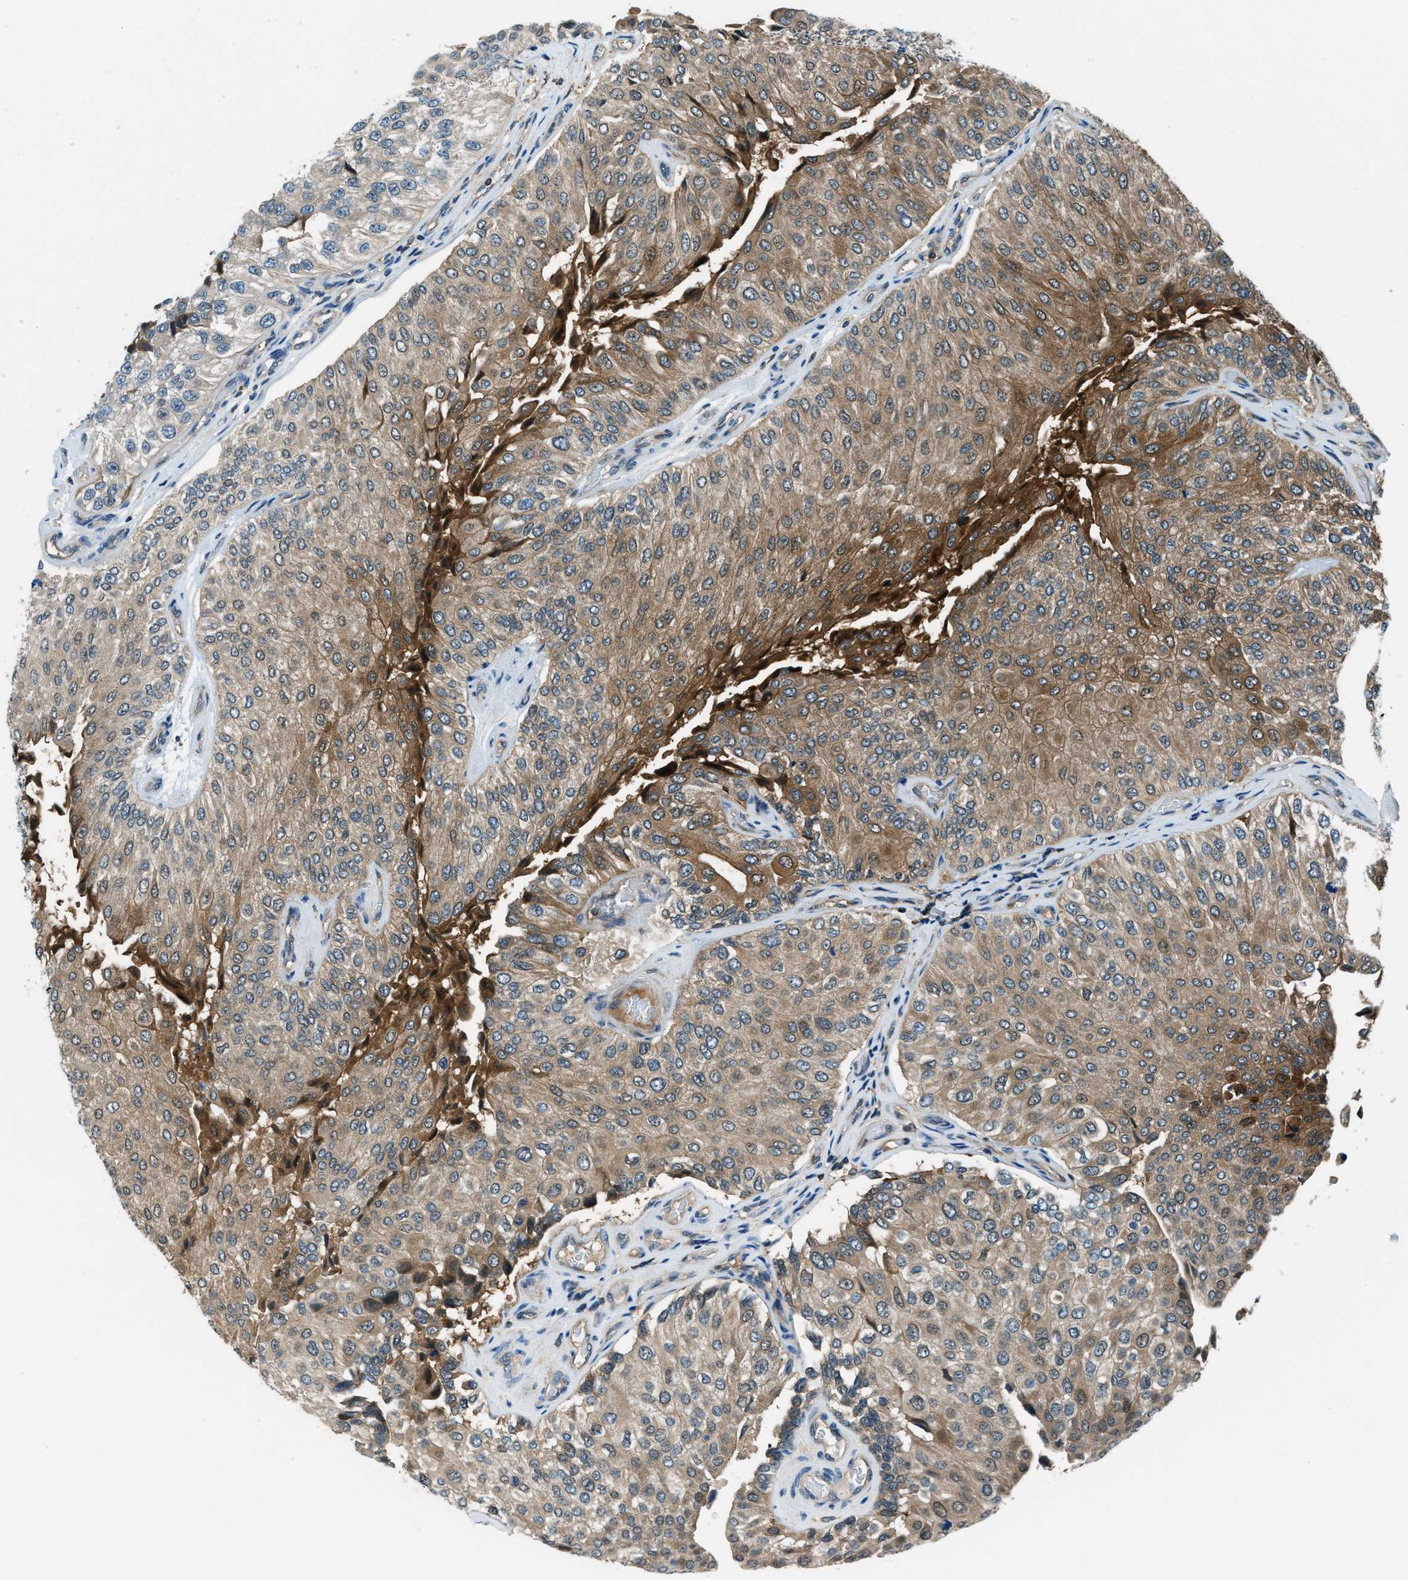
{"staining": {"intensity": "moderate", "quantity": "25%-75%", "location": "cytoplasmic/membranous"}, "tissue": "urothelial cancer", "cell_type": "Tumor cells", "image_type": "cancer", "snomed": [{"axis": "morphology", "description": "Urothelial carcinoma, High grade"}, {"axis": "topography", "description": "Kidney"}, {"axis": "topography", "description": "Urinary bladder"}], "caption": "This is an image of IHC staining of high-grade urothelial carcinoma, which shows moderate staining in the cytoplasmic/membranous of tumor cells.", "gene": "HEBP2", "patient": {"sex": "male", "age": 77}}